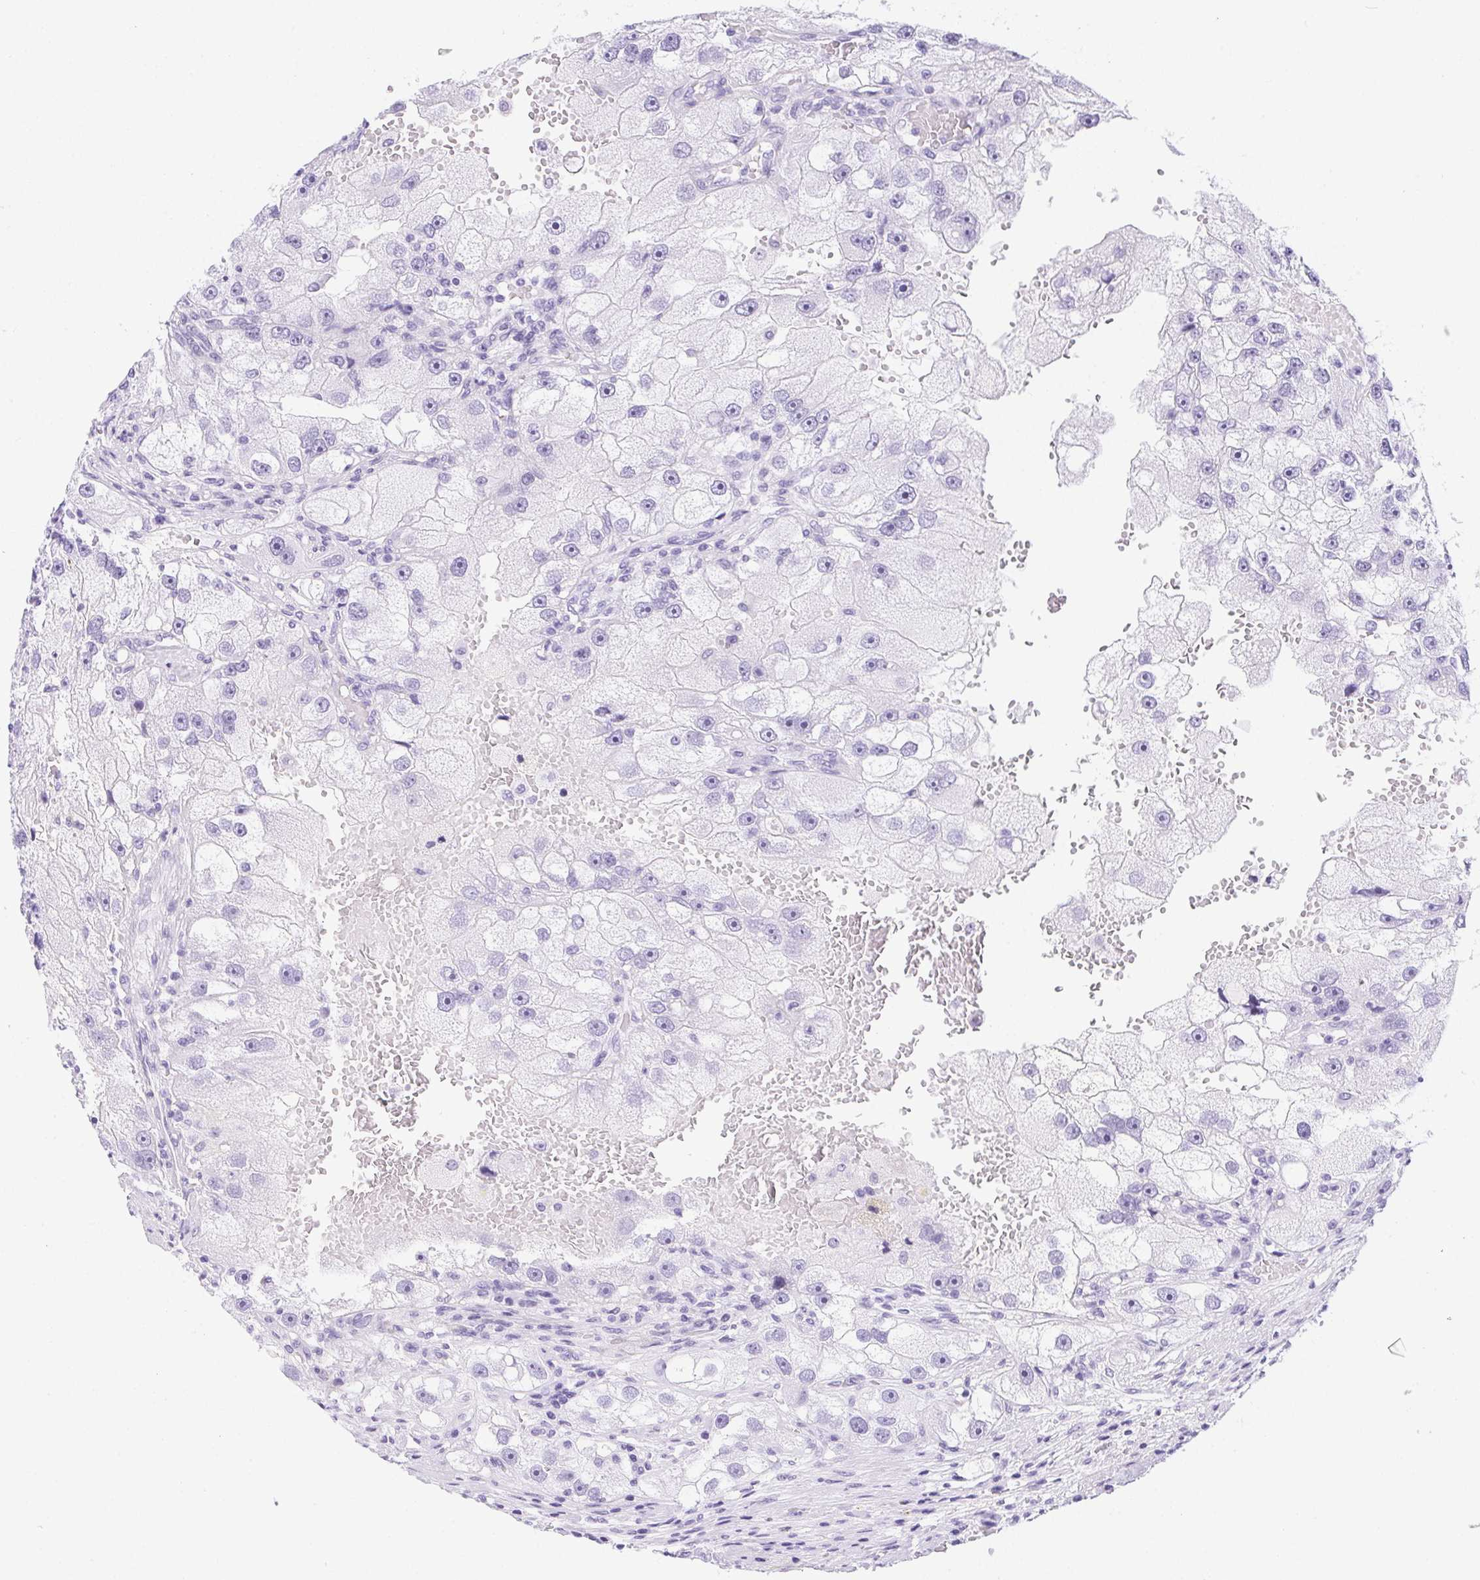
{"staining": {"intensity": "negative", "quantity": "none", "location": "none"}, "tissue": "renal cancer", "cell_type": "Tumor cells", "image_type": "cancer", "snomed": [{"axis": "morphology", "description": "Adenocarcinoma, NOS"}, {"axis": "topography", "description": "Kidney"}], "caption": "Image shows no protein expression in tumor cells of adenocarcinoma (renal) tissue.", "gene": "PRKAA1", "patient": {"sex": "male", "age": 63}}